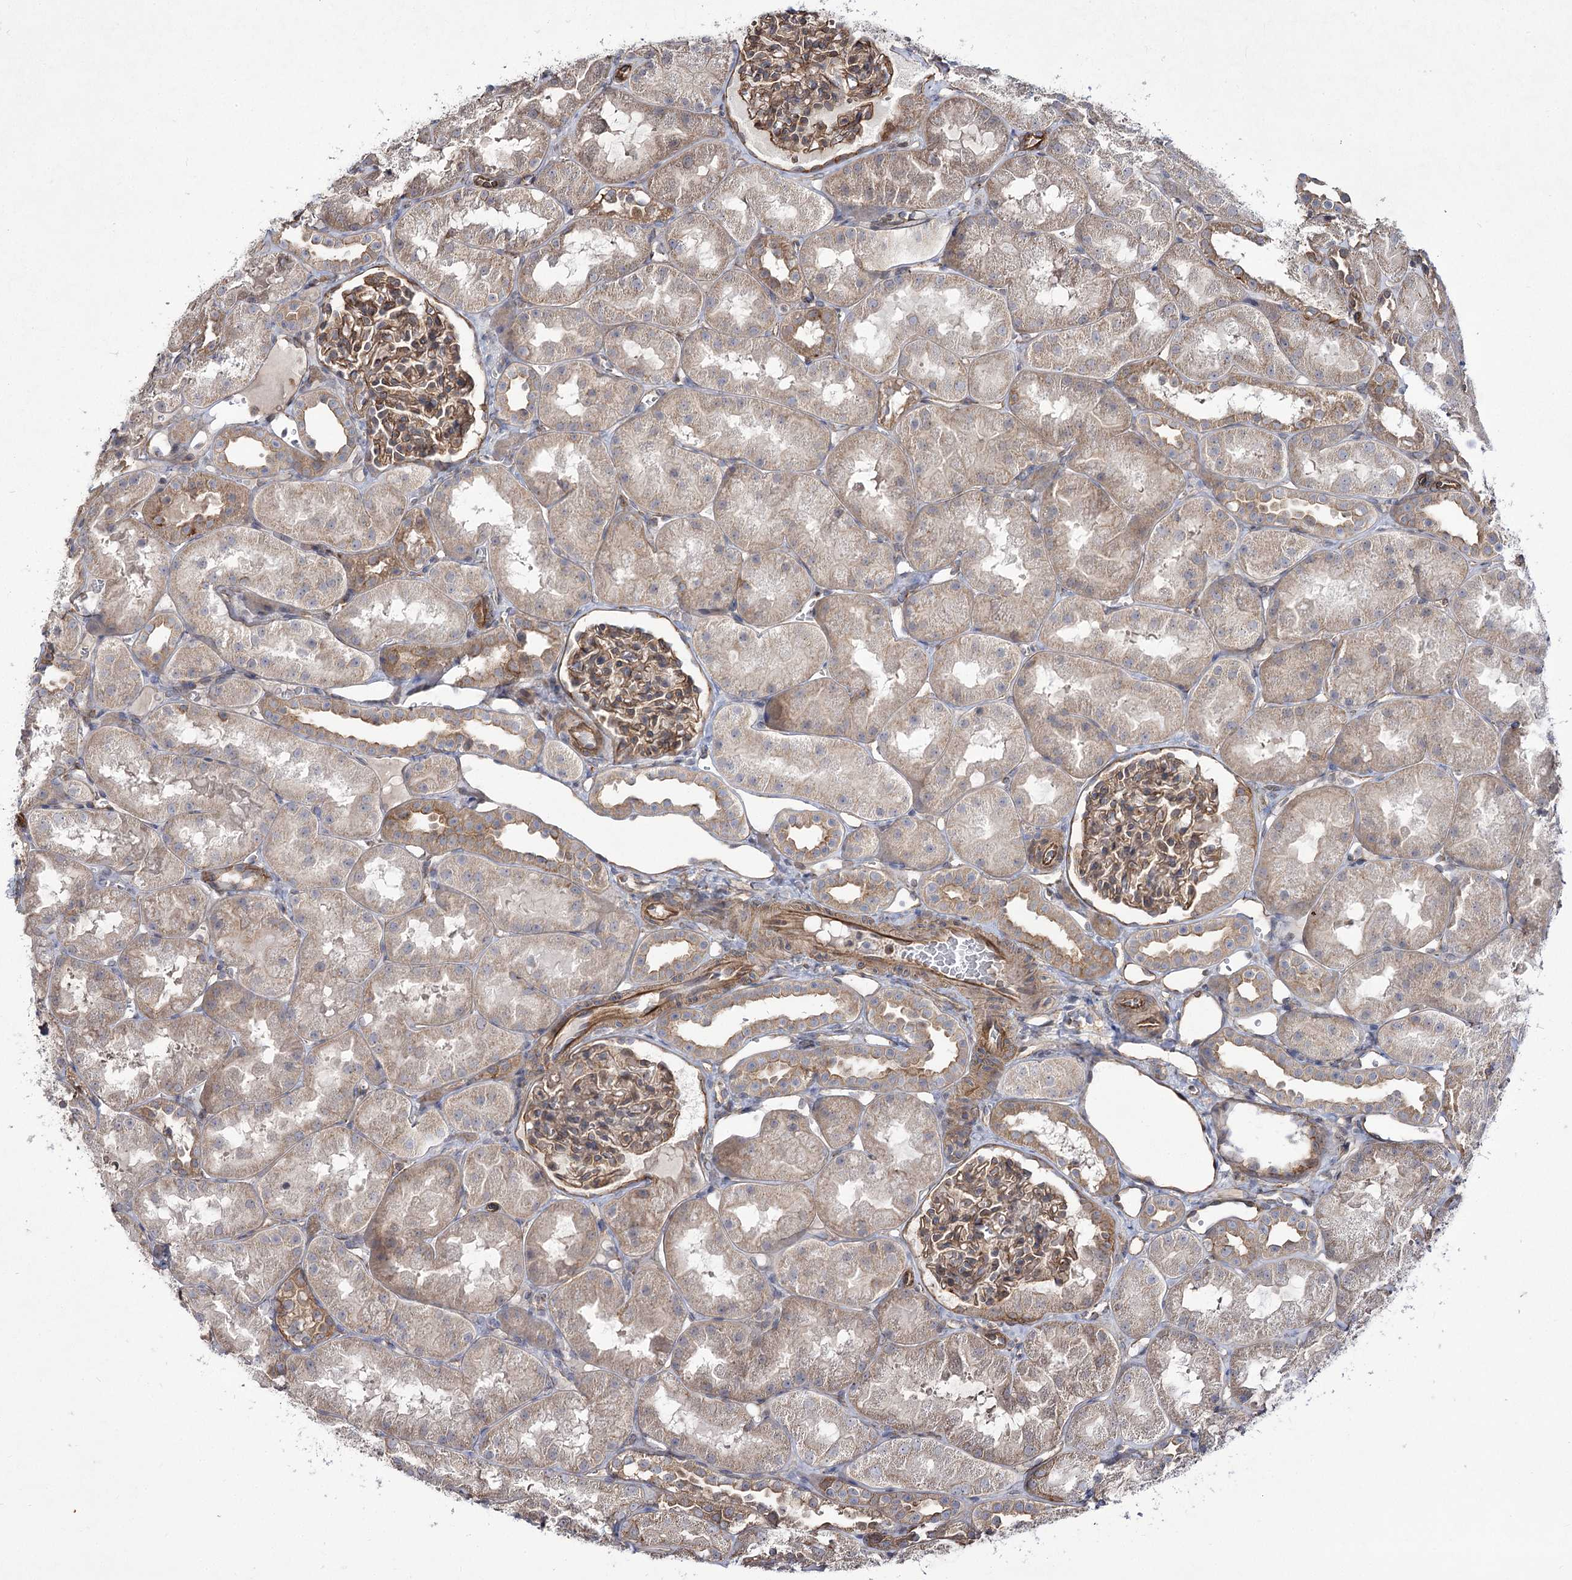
{"staining": {"intensity": "moderate", "quantity": ">75%", "location": "cytoplasmic/membranous"}, "tissue": "kidney", "cell_type": "Cells in glomeruli", "image_type": "normal", "snomed": [{"axis": "morphology", "description": "Normal tissue, NOS"}, {"axis": "topography", "description": "Kidney"}, {"axis": "topography", "description": "Urinary bladder"}], "caption": "Kidney stained with DAB IHC shows medium levels of moderate cytoplasmic/membranous positivity in approximately >75% of cells in glomeruli. (DAB (3,3'-diaminobenzidine) = brown stain, brightfield microscopy at high magnification).", "gene": "SH3BP5L", "patient": {"sex": "male", "age": 16}}